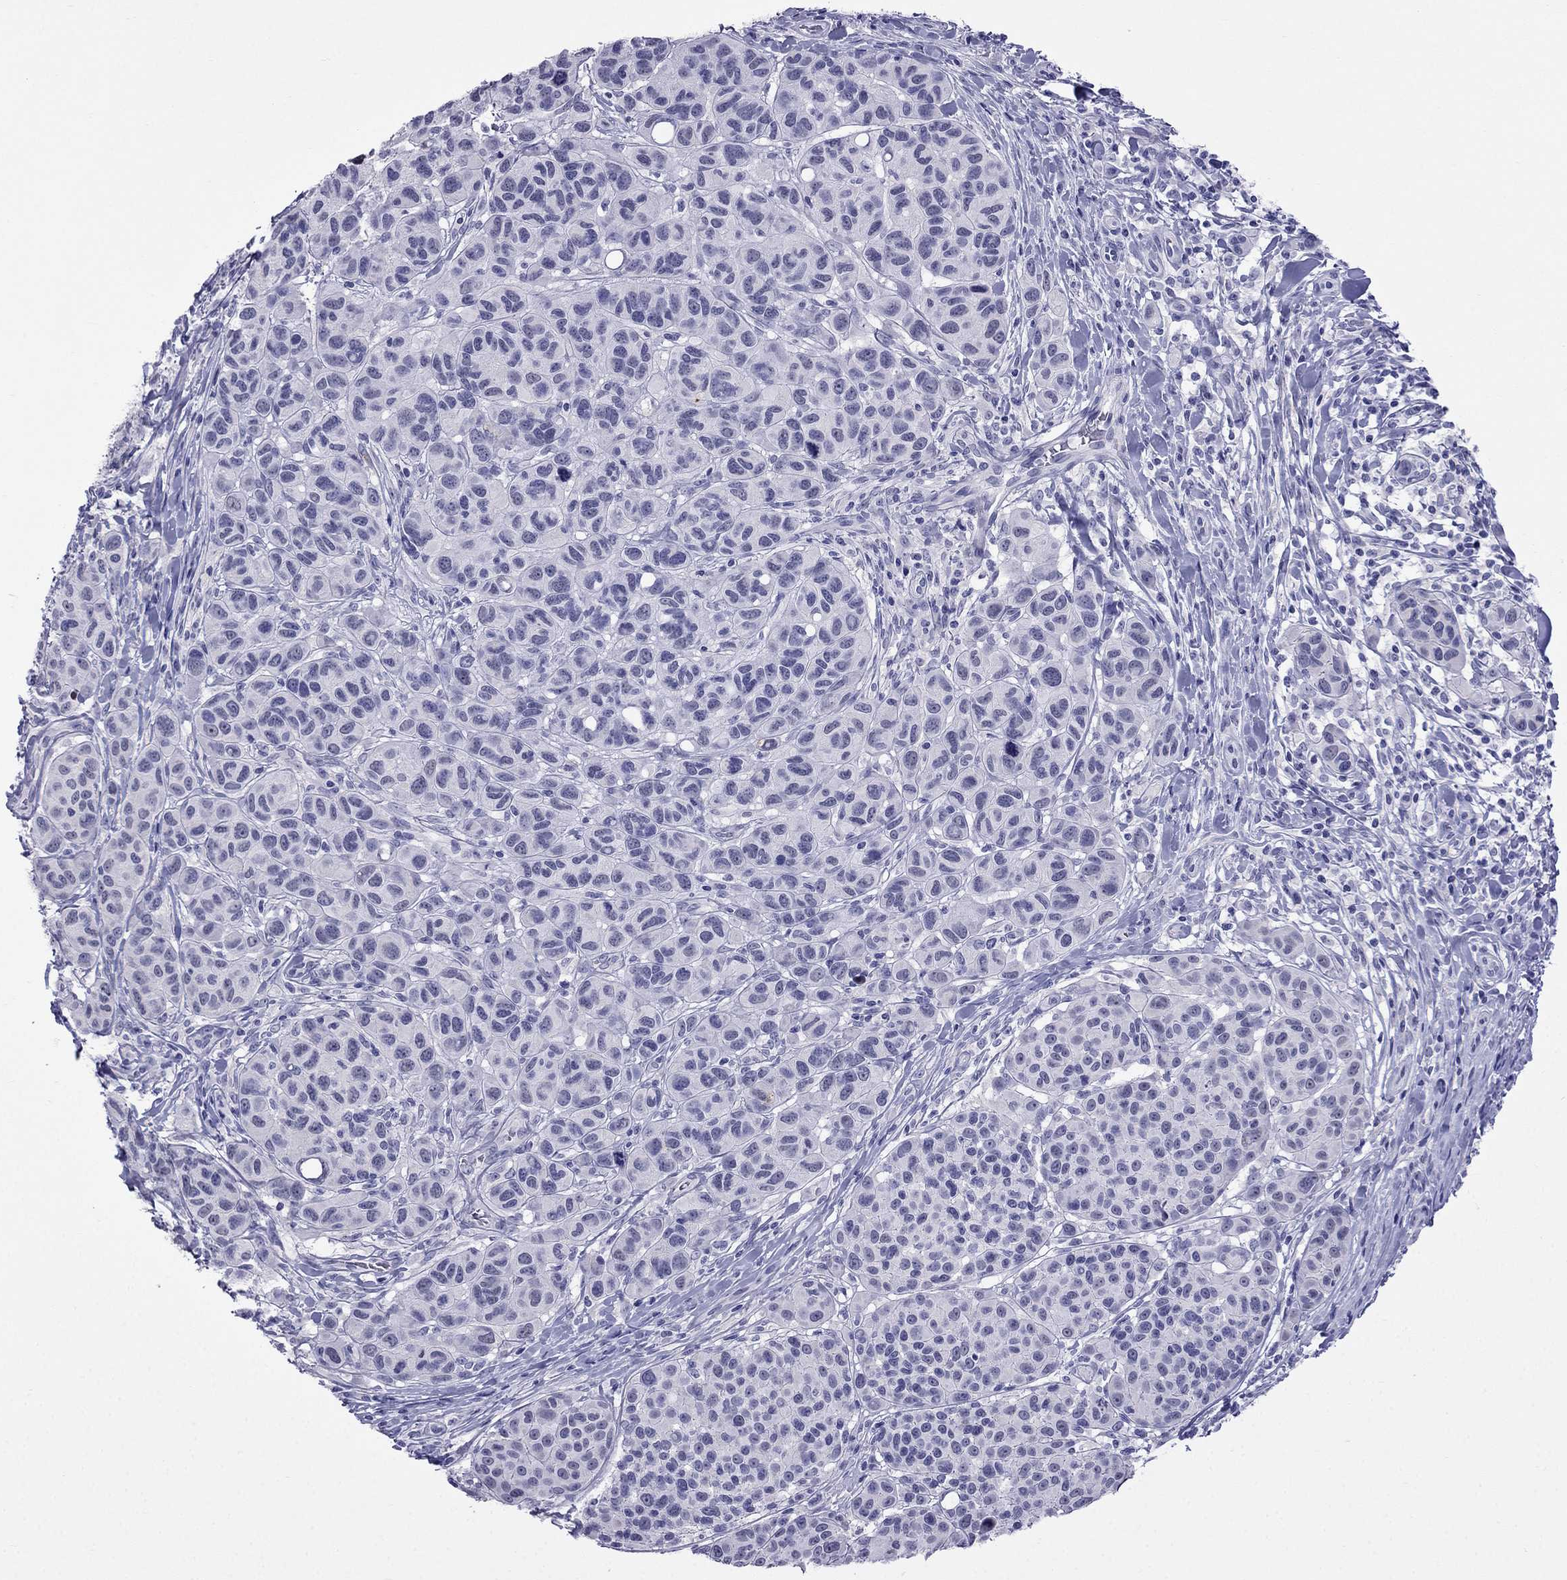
{"staining": {"intensity": "negative", "quantity": "none", "location": "none"}, "tissue": "melanoma", "cell_type": "Tumor cells", "image_type": "cancer", "snomed": [{"axis": "morphology", "description": "Malignant melanoma, NOS"}, {"axis": "topography", "description": "Skin"}], "caption": "A micrograph of melanoma stained for a protein shows no brown staining in tumor cells.", "gene": "MGP", "patient": {"sex": "male", "age": 79}}